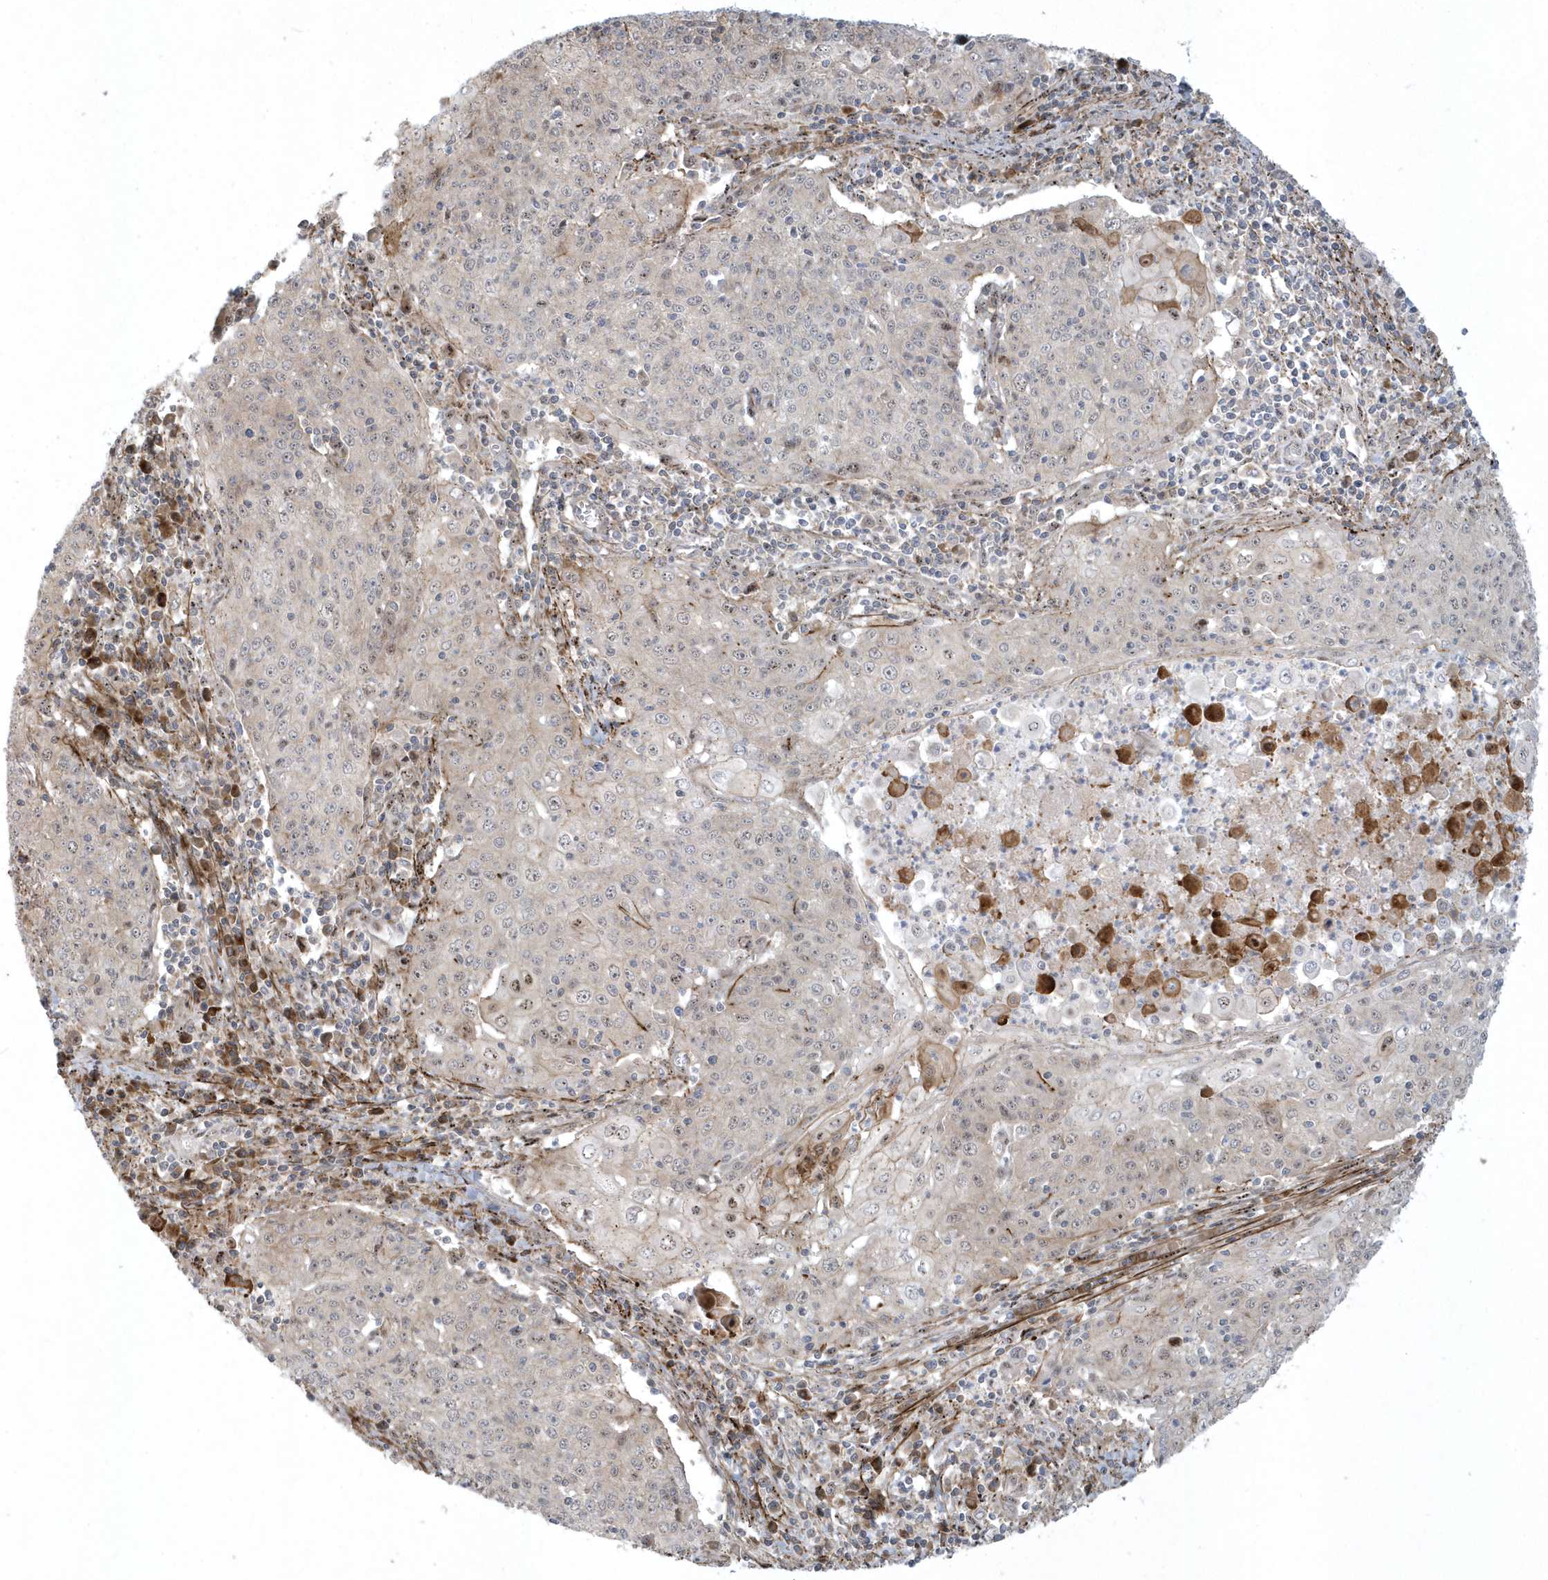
{"staining": {"intensity": "weak", "quantity": "<25%", "location": "nuclear"}, "tissue": "cervical cancer", "cell_type": "Tumor cells", "image_type": "cancer", "snomed": [{"axis": "morphology", "description": "Squamous cell carcinoma, NOS"}, {"axis": "topography", "description": "Cervix"}], "caption": "Cervical cancer (squamous cell carcinoma) was stained to show a protein in brown. There is no significant staining in tumor cells. (Immunohistochemistry, brightfield microscopy, high magnification).", "gene": "MASP2", "patient": {"sex": "female", "age": 48}}